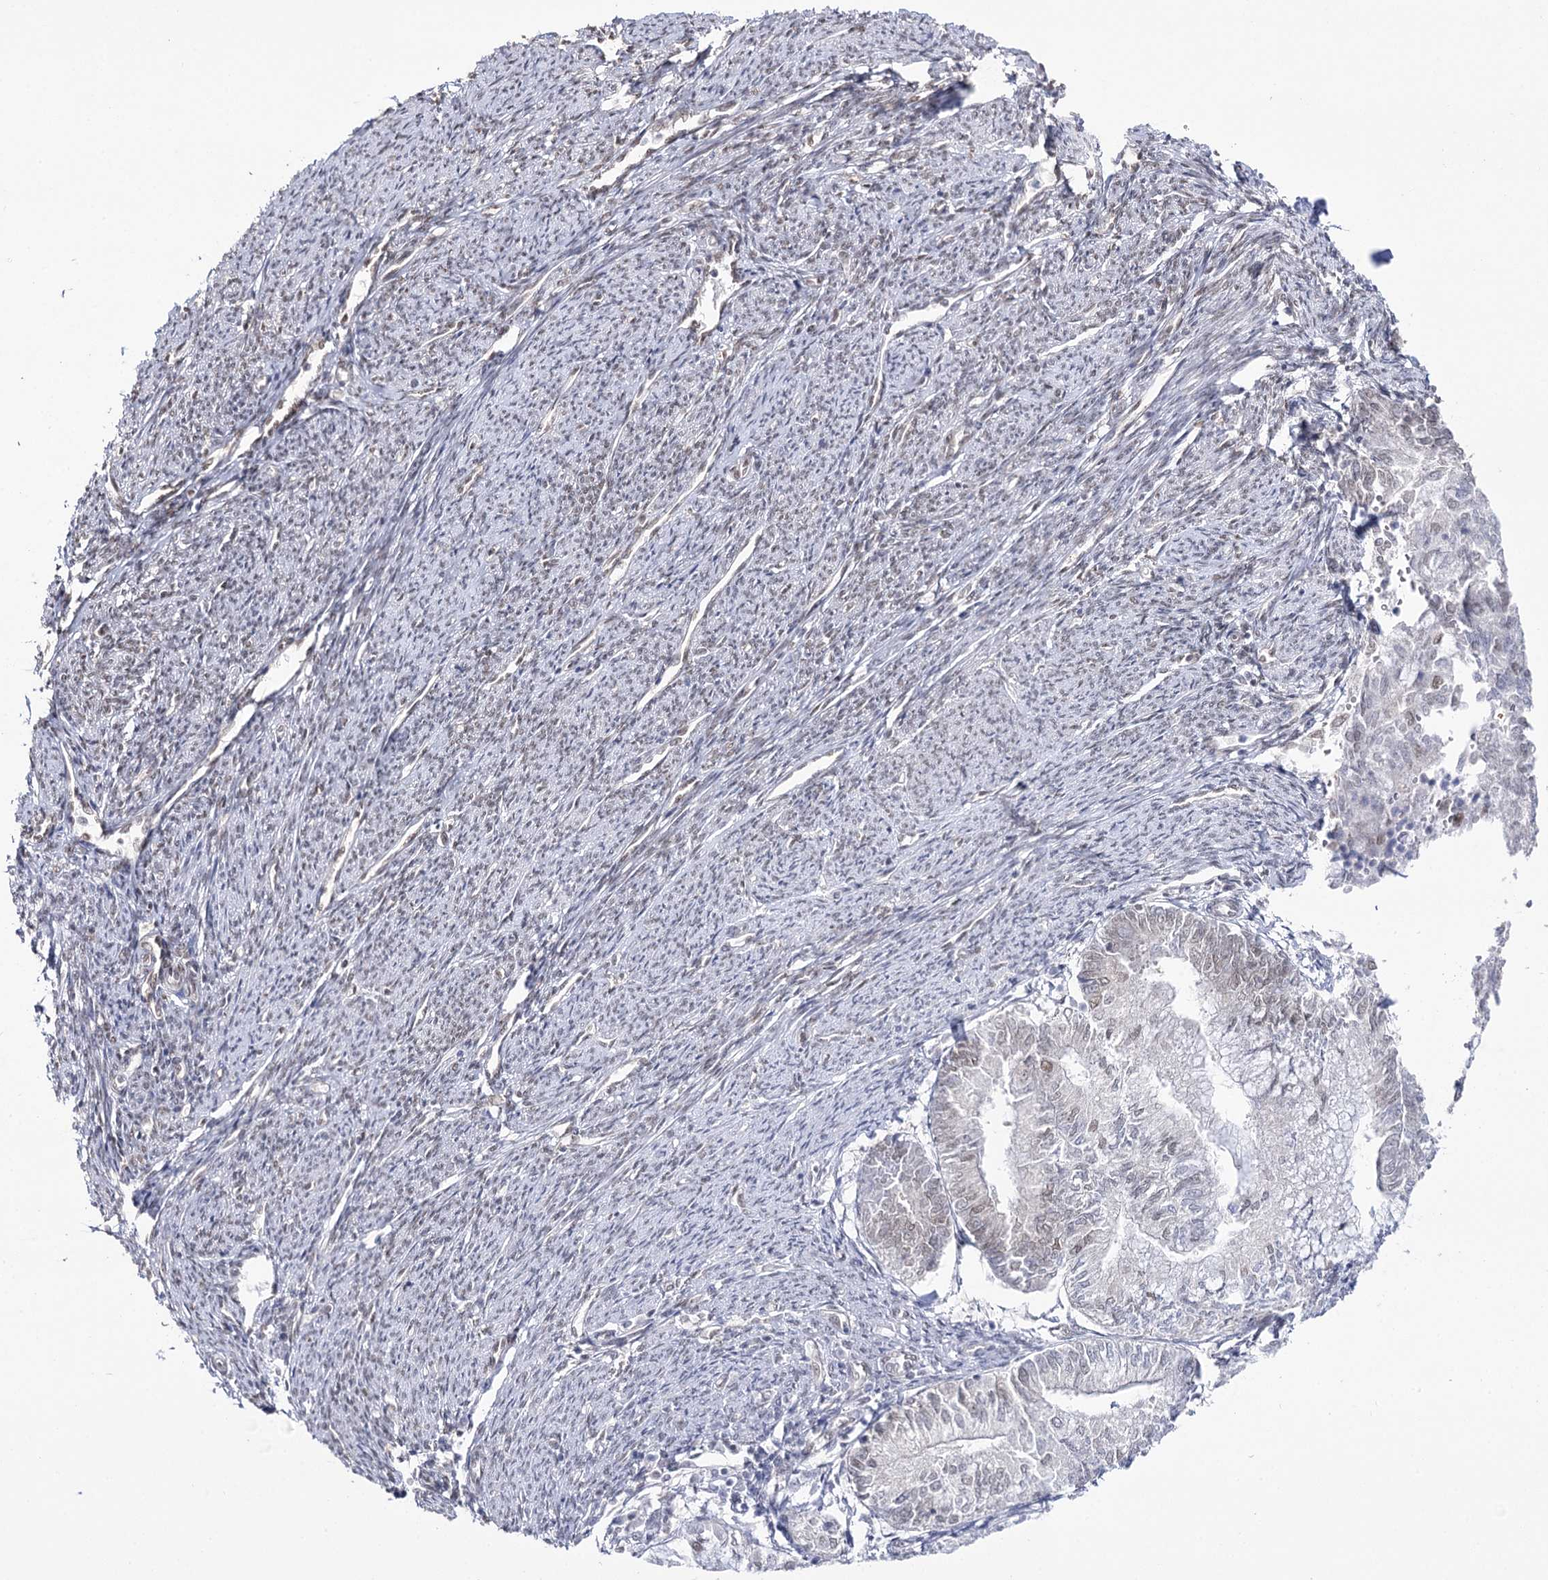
{"staining": {"intensity": "moderate", "quantity": "25%-75%", "location": "nuclear"}, "tissue": "smooth muscle", "cell_type": "Smooth muscle cells", "image_type": "normal", "snomed": [{"axis": "morphology", "description": "Normal tissue, NOS"}, {"axis": "topography", "description": "Smooth muscle"}, {"axis": "topography", "description": "Uterus"}], "caption": "Normal smooth muscle exhibits moderate nuclear expression in approximately 25%-75% of smooth muscle cells.", "gene": "VGLL4", "patient": {"sex": "female", "age": 59}}